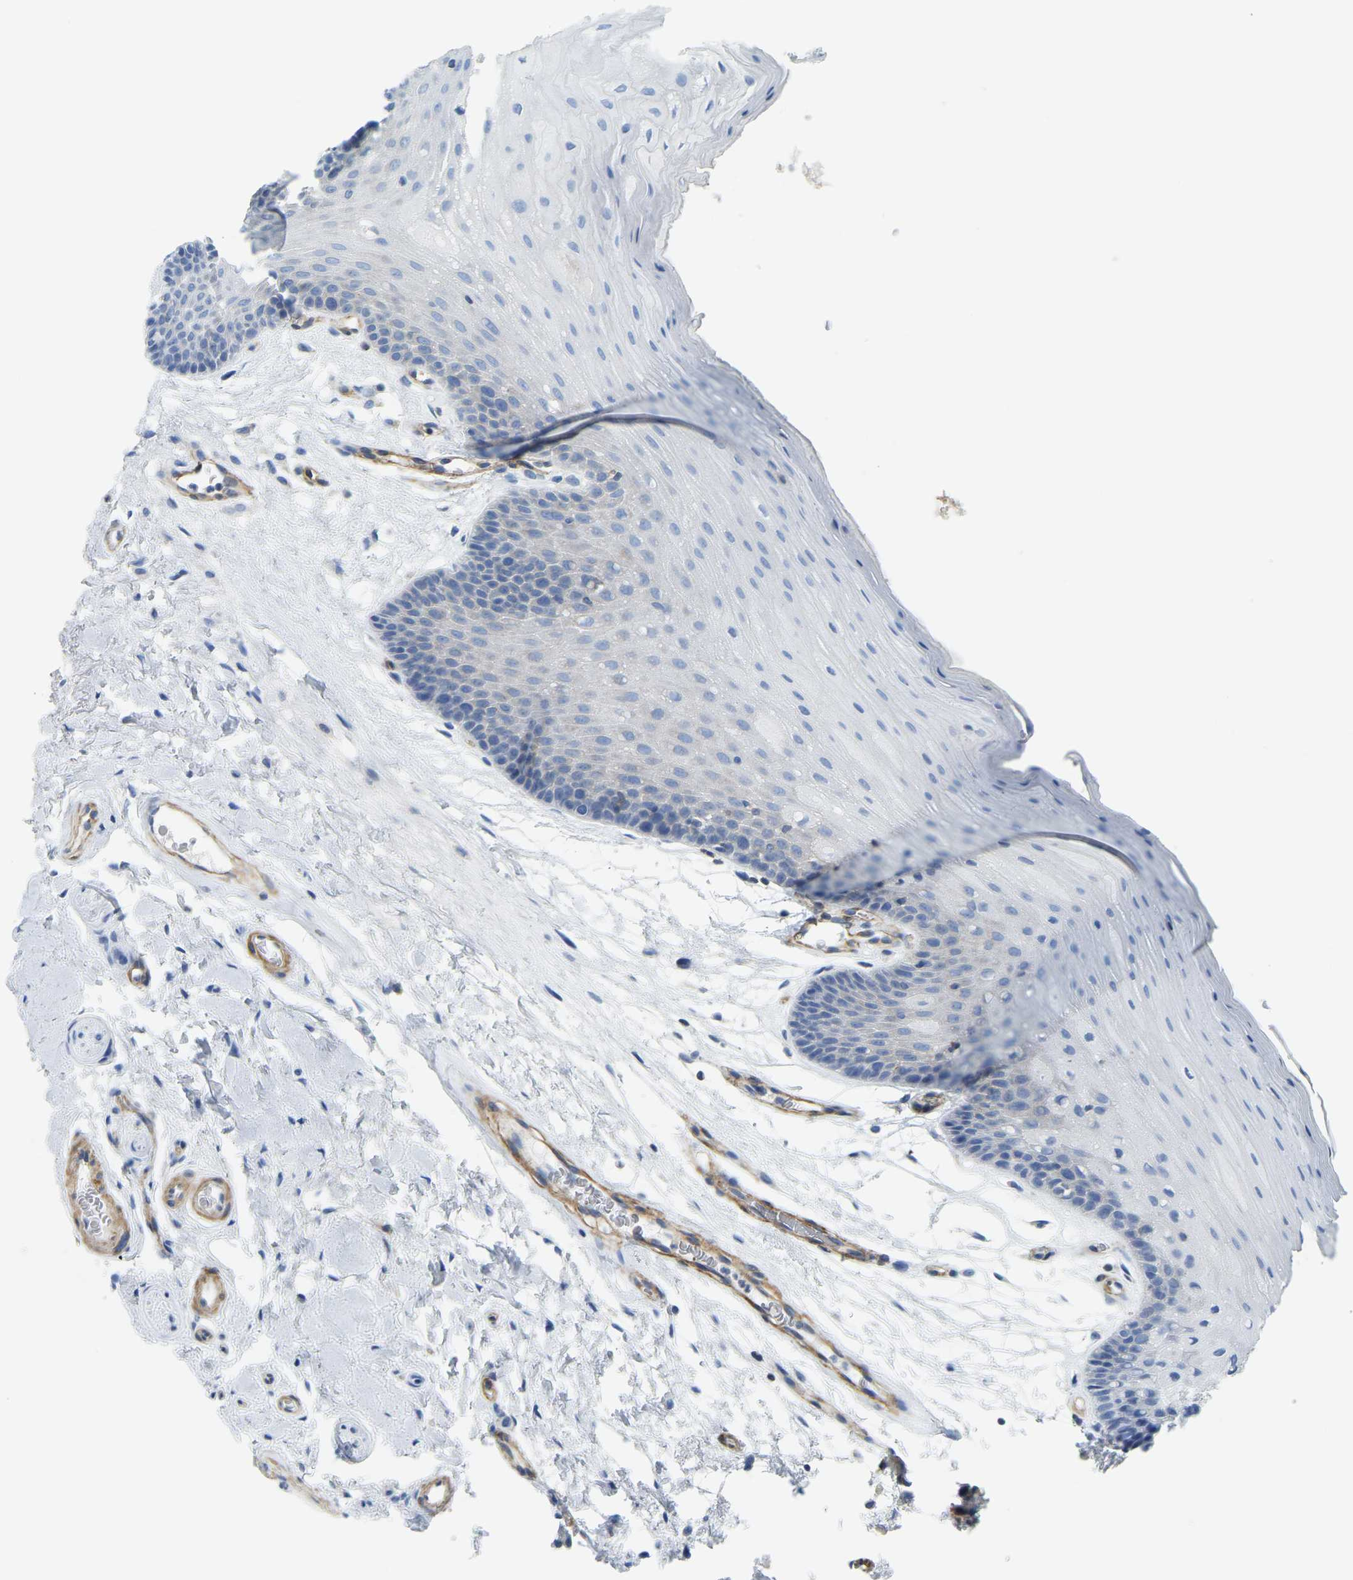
{"staining": {"intensity": "negative", "quantity": "none", "location": "none"}, "tissue": "oral mucosa", "cell_type": "Squamous epithelial cells", "image_type": "normal", "snomed": [{"axis": "morphology", "description": "Normal tissue, NOS"}, {"axis": "morphology", "description": "Squamous cell carcinoma, NOS"}, {"axis": "topography", "description": "Oral tissue"}, {"axis": "topography", "description": "Head-Neck"}], "caption": "Protein analysis of unremarkable oral mucosa displays no significant positivity in squamous epithelial cells. (DAB immunohistochemistry (IHC) visualized using brightfield microscopy, high magnification).", "gene": "MYL3", "patient": {"sex": "male", "age": 71}}